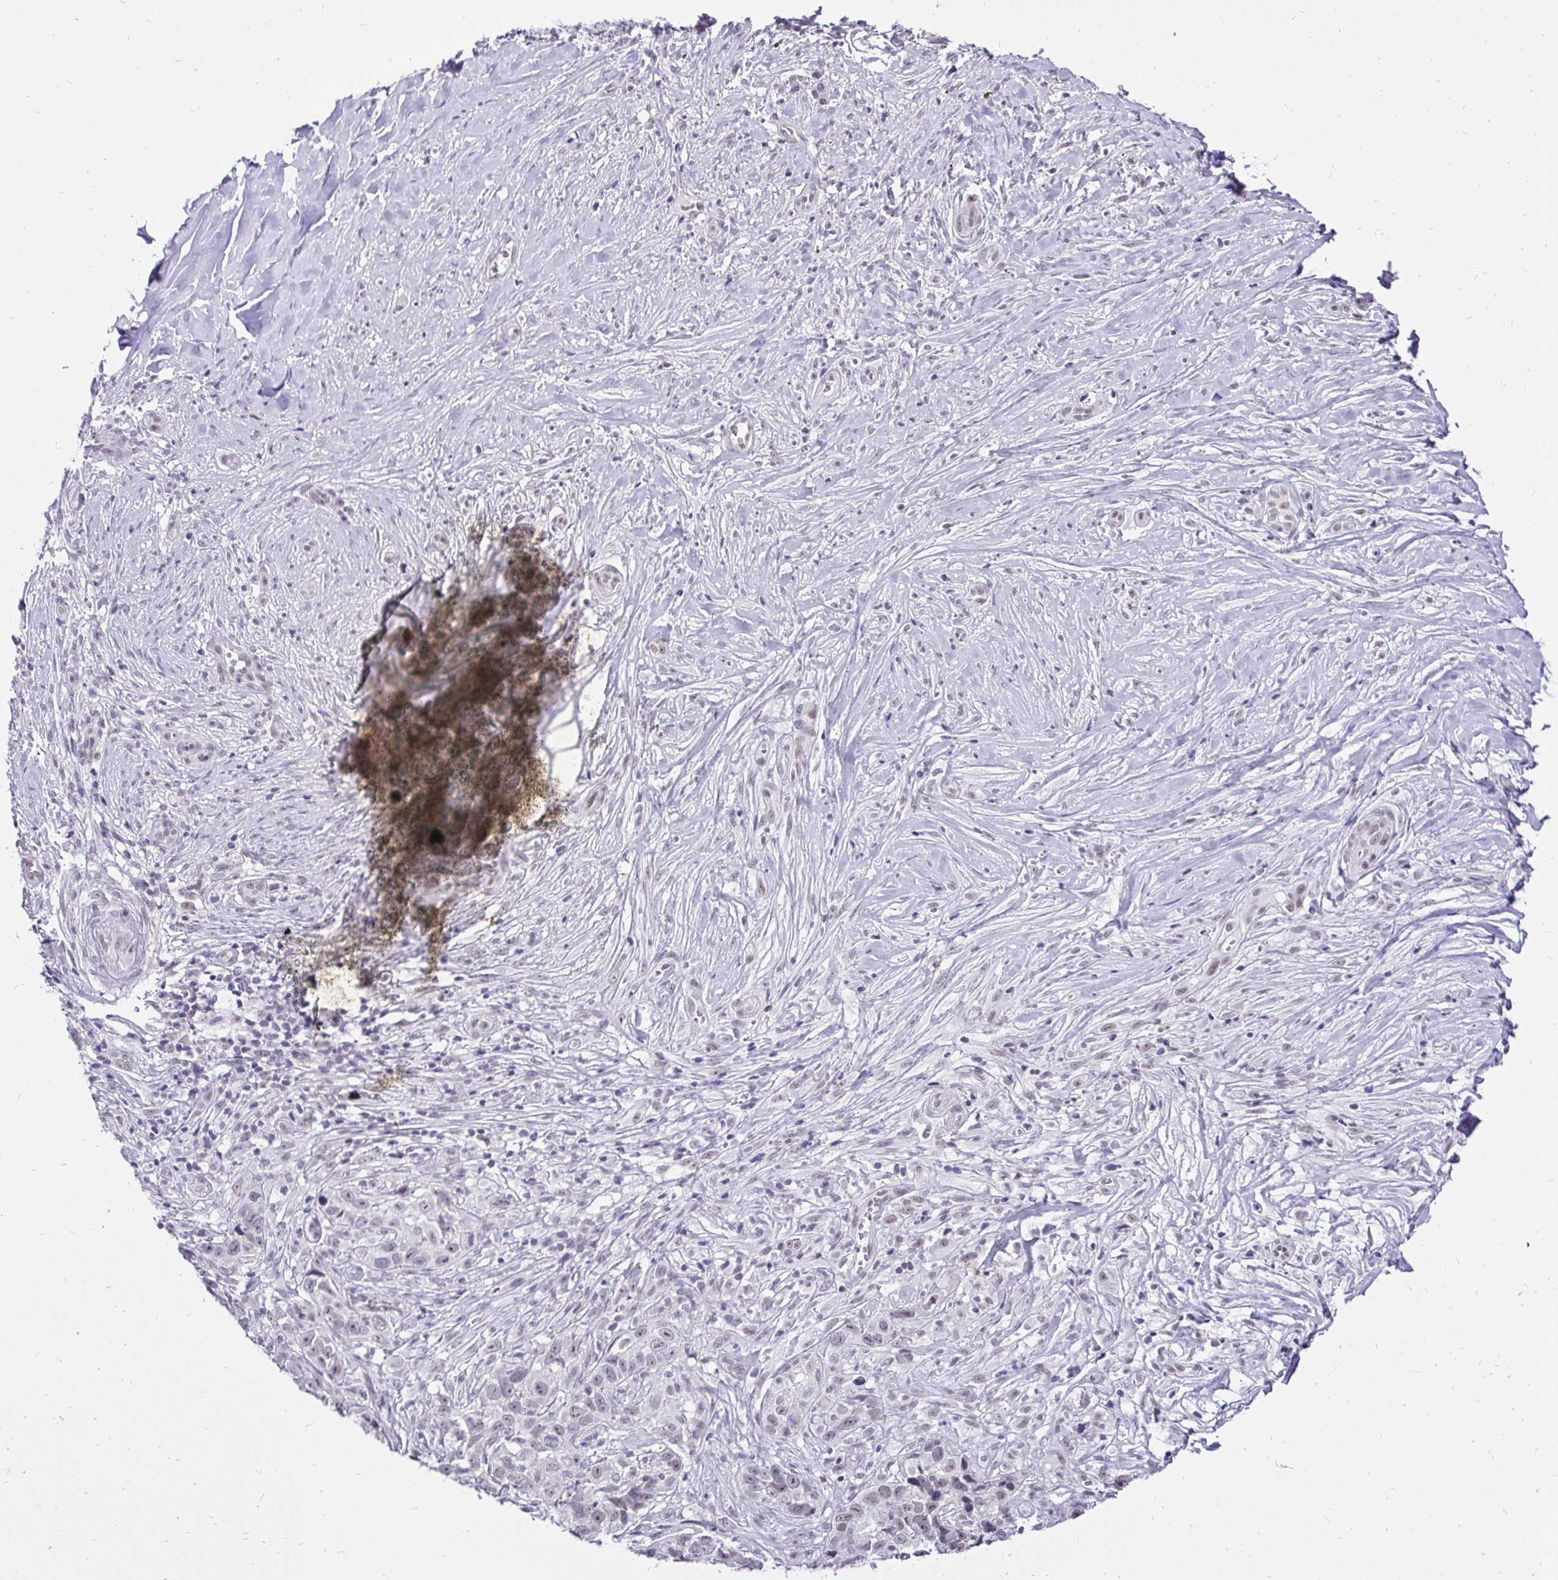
{"staining": {"intensity": "negative", "quantity": "none", "location": "none"}, "tissue": "skin cancer", "cell_type": "Tumor cells", "image_type": "cancer", "snomed": [{"axis": "morphology", "description": "Basal cell carcinoma"}, {"axis": "topography", "description": "Skin"}], "caption": "This image is of skin cancer stained with immunohistochemistry (IHC) to label a protein in brown with the nuclei are counter-stained blue. There is no positivity in tumor cells. (Immunohistochemistry (ihc), brightfield microscopy, high magnification).", "gene": "ZNF860", "patient": {"sex": "female", "age": 82}}